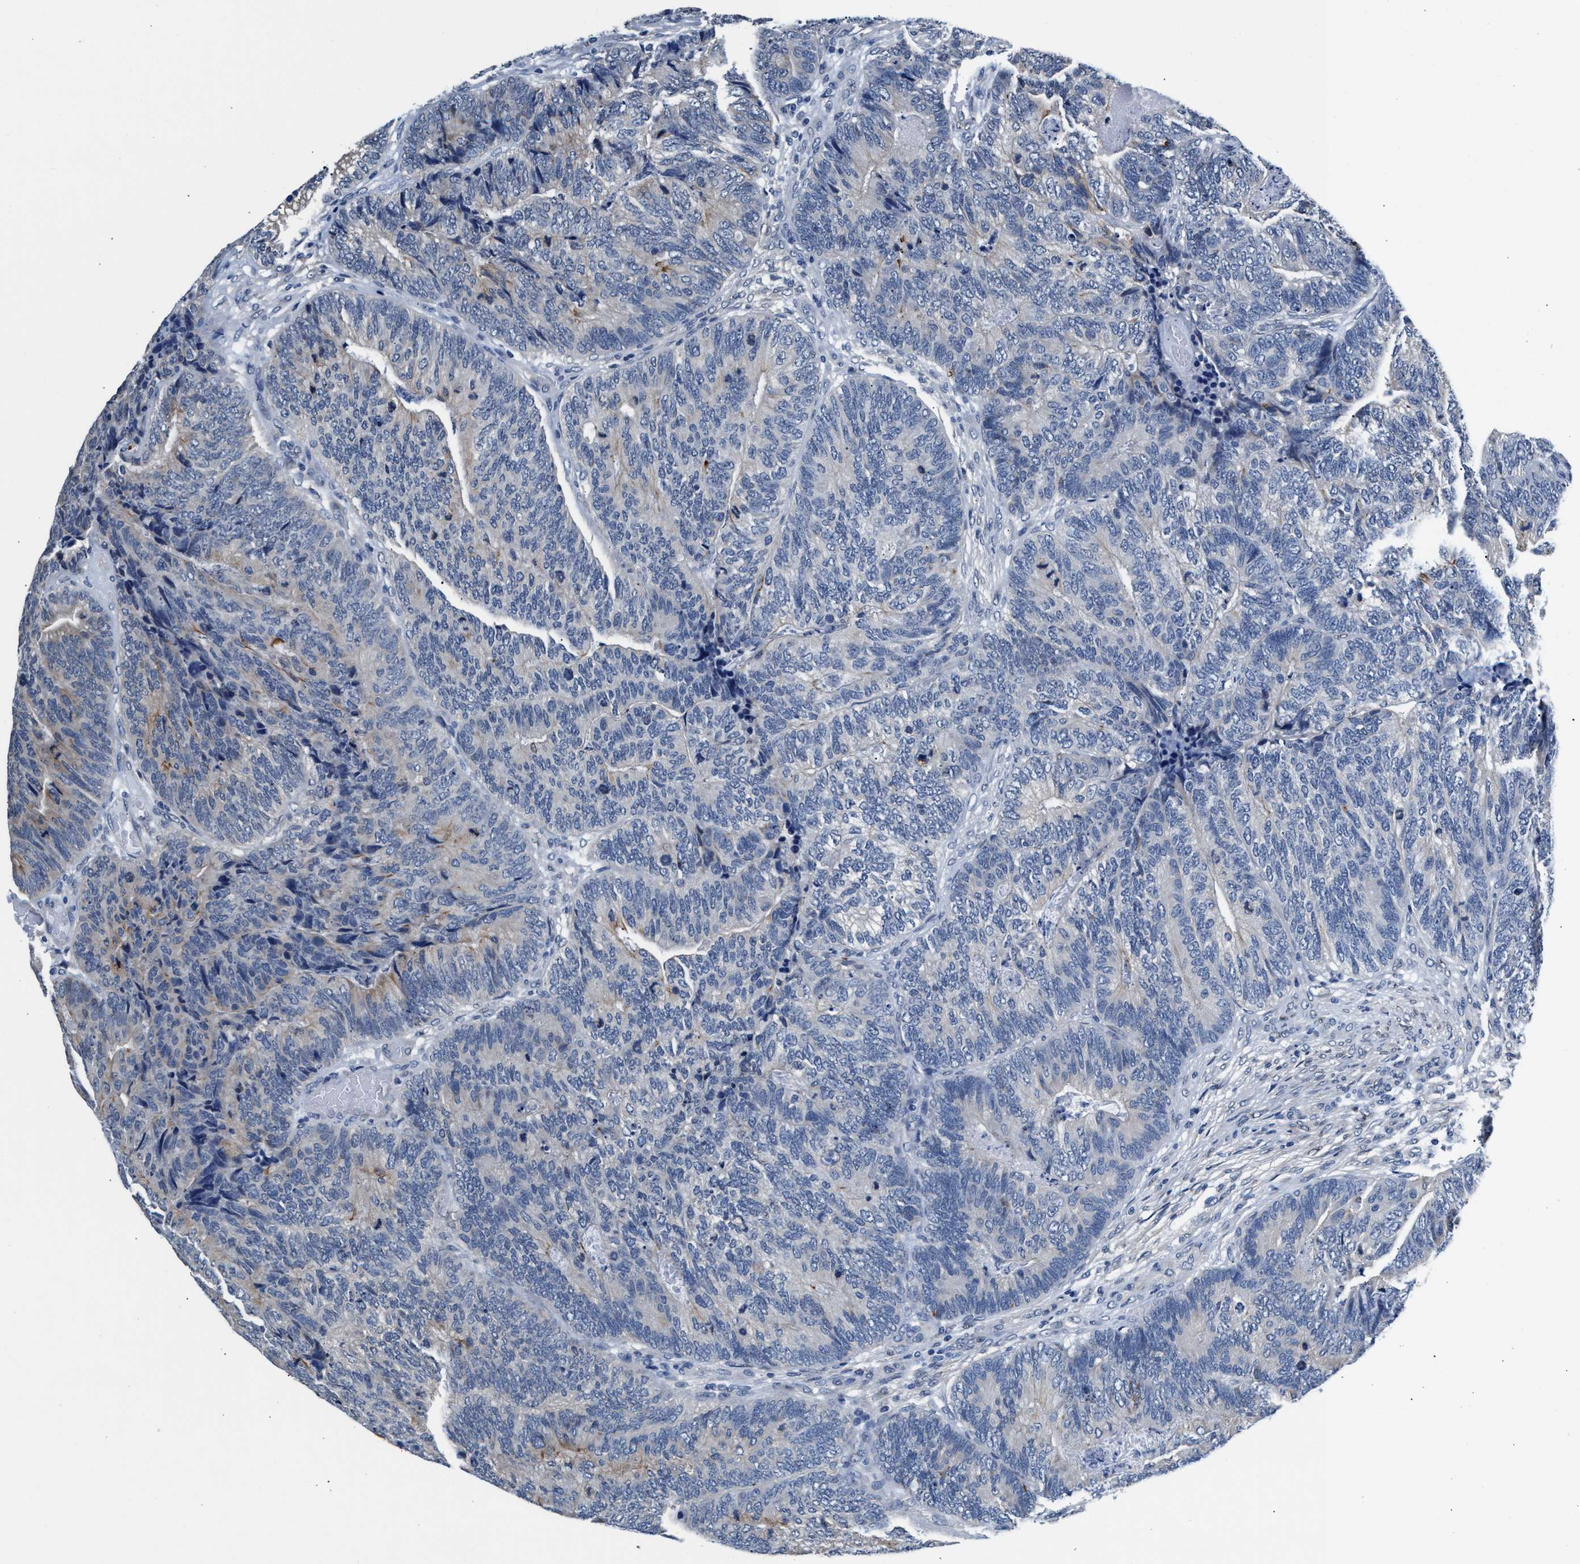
{"staining": {"intensity": "negative", "quantity": "none", "location": "none"}, "tissue": "colorectal cancer", "cell_type": "Tumor cells", "image_type": "cancer", "snomed": [{"axis": "morphology", "description": "Adenocarcinoma, NOS"}, {"axis": "topography", "description": "Colon"}], "caption": "This is an IHC histopathology image of human colorectal adenocarcinoma. There is no expression in tumor cells.", "gene": "MYH3", "patient": {"sex": "female", "age": 67}}